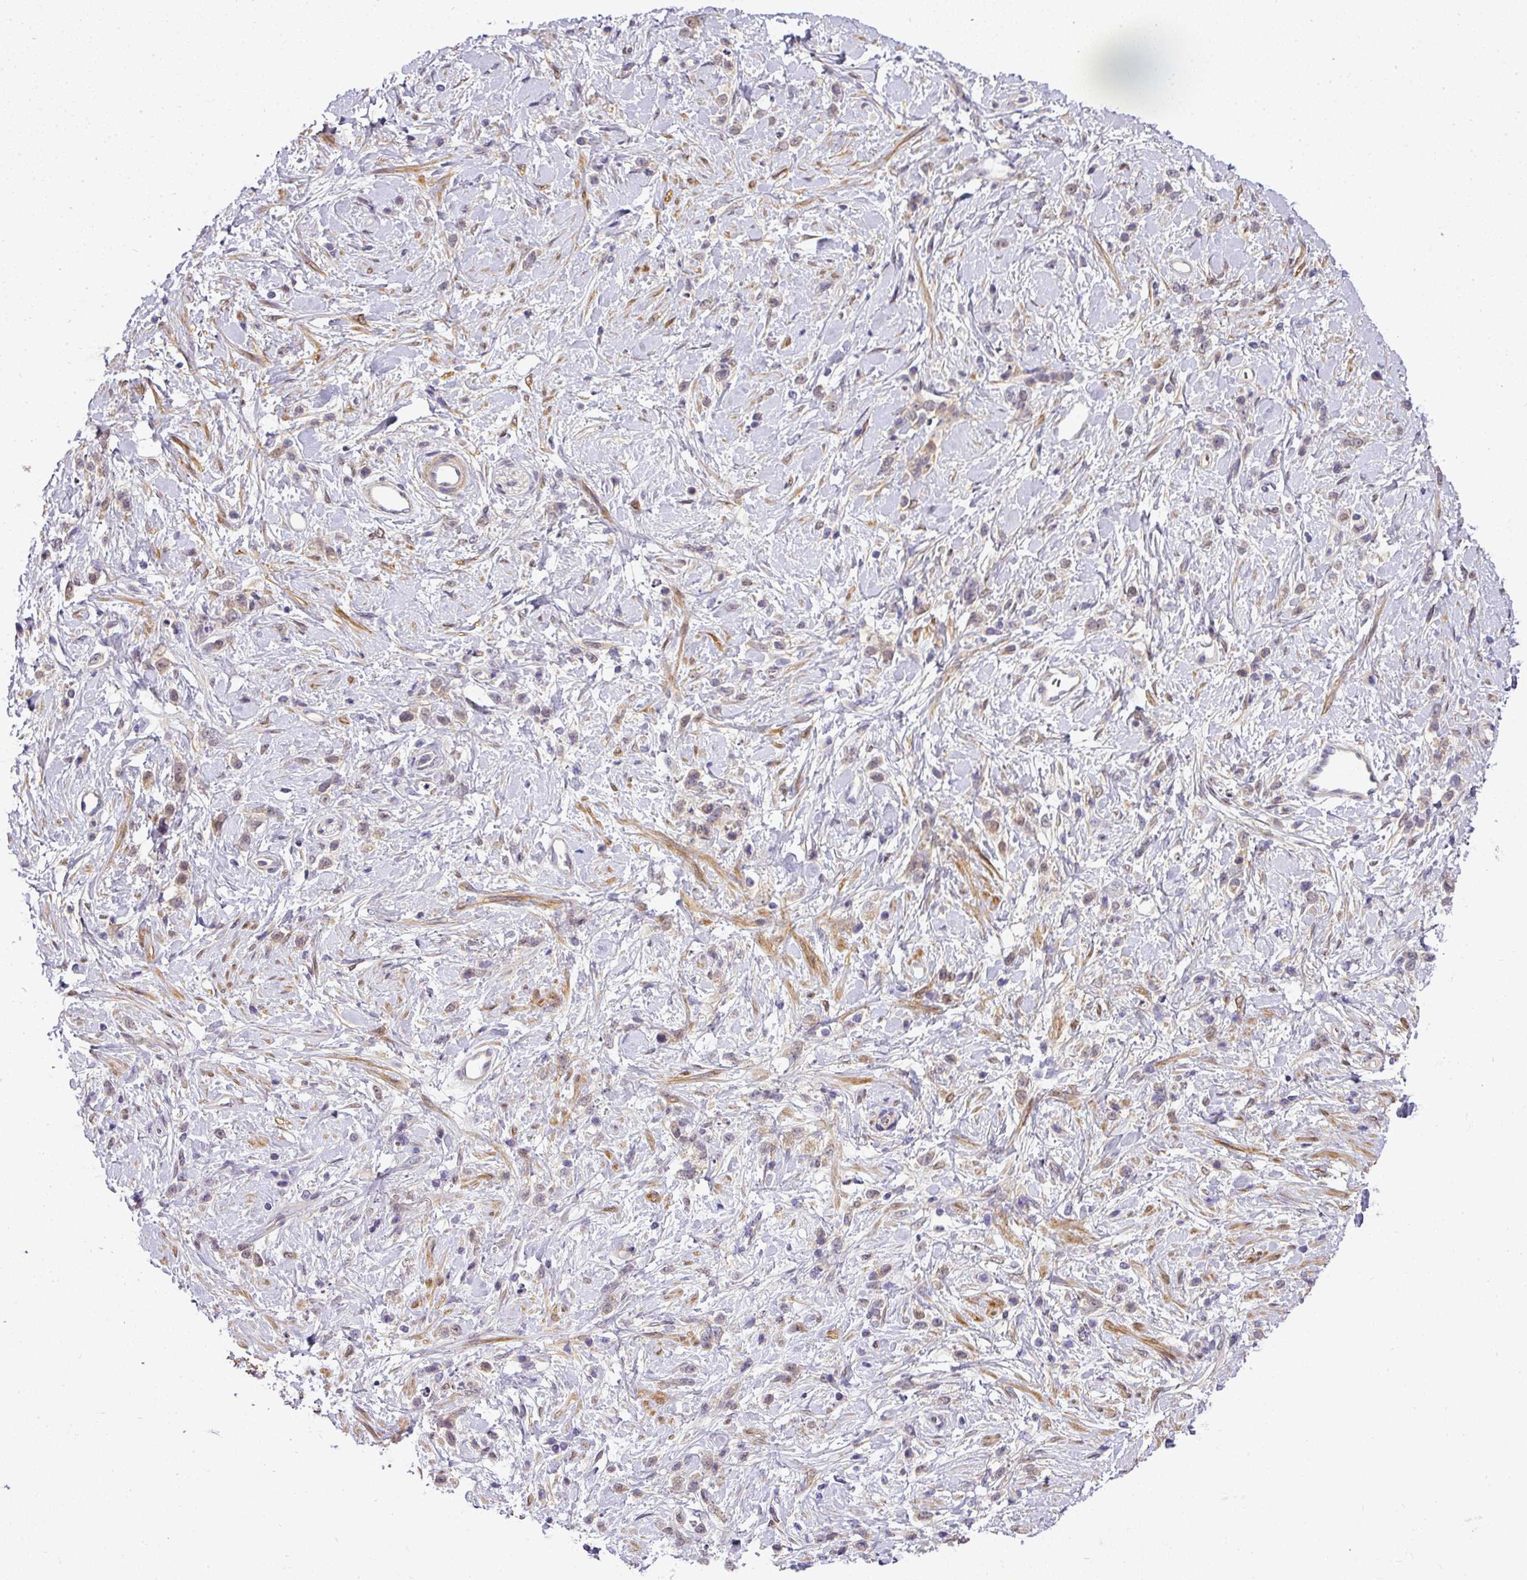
{"staining": {"intensity": "negative", "quantity": "none", "location": "none"}, "tissue": "stomach cancer", "cell_type": "Tumor cells", "image_type": "cancer", "snomed": [{"axis": "morphology", "description": "Adenocarcinoma, NOS"}, {"axis": "topography", "description": "Stomach"}], "caption": "The IHC histopathology image has no significant positivity in tumor cells of stomach adenocarcinoma tissue.", "gene": "ADH5", "patient": {"sex": "female", "age": 60}}